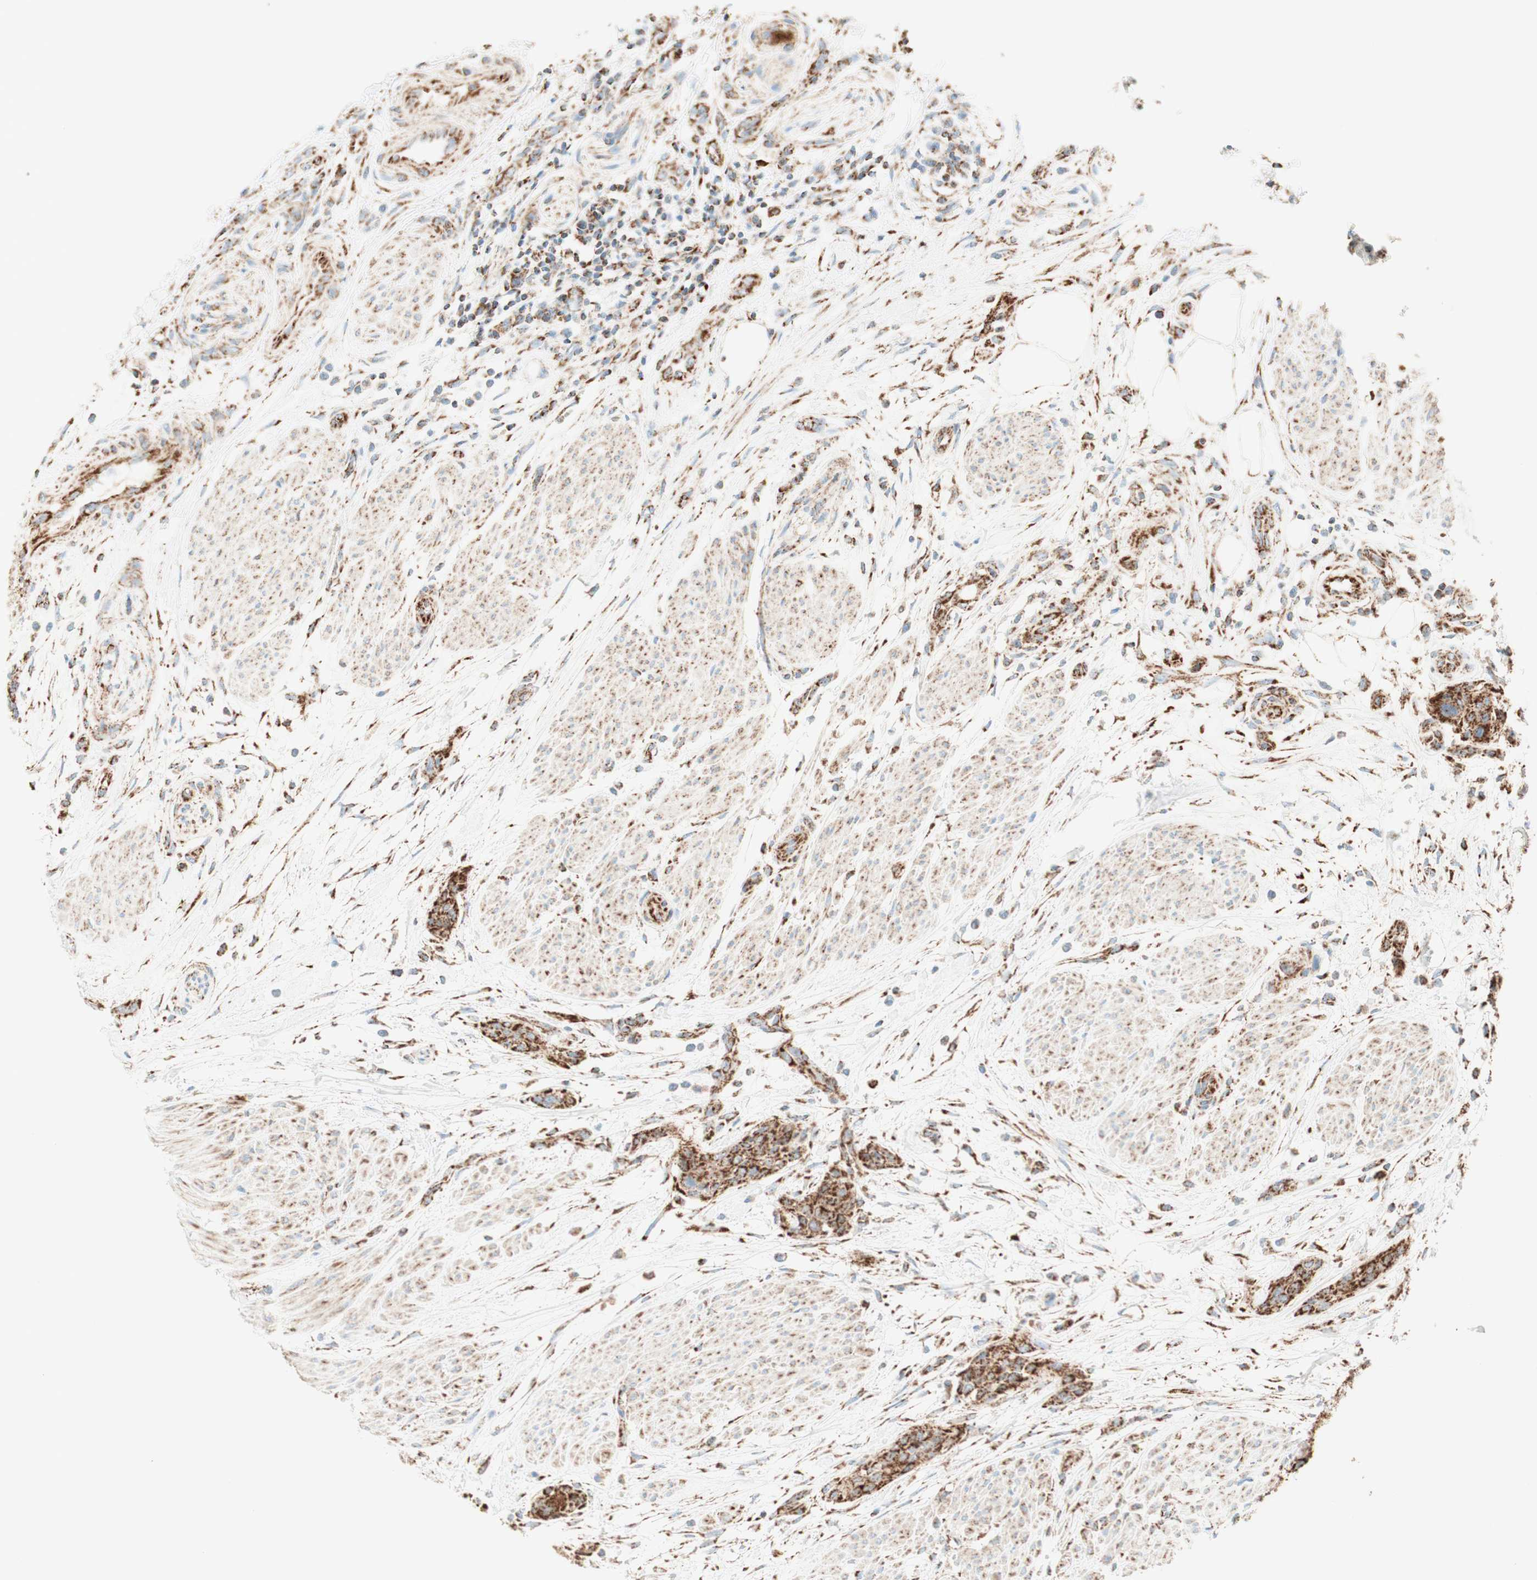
{"staining": {"intensity": "strong", "quantity": ">75%", "location": "cytoplasmic/membranous"}, "tissue": "urothelial cancer", "cell_type": "Tumor cells", "image_type": "cancer", "snomed": [{"axis": "morphology", "description": "Urothelial carcinoma, High grade"}, {"axis": "topography", "description": "Urinary bladder"}], "caption": "Protein expression analysis of high-grade urothelial carcinoma exhibits strong cytoplasmic/membranous staining in approximately >75% of tumor cells.", "gene": "TOMM20", "patient": {"sex": "male", "age": 35}}